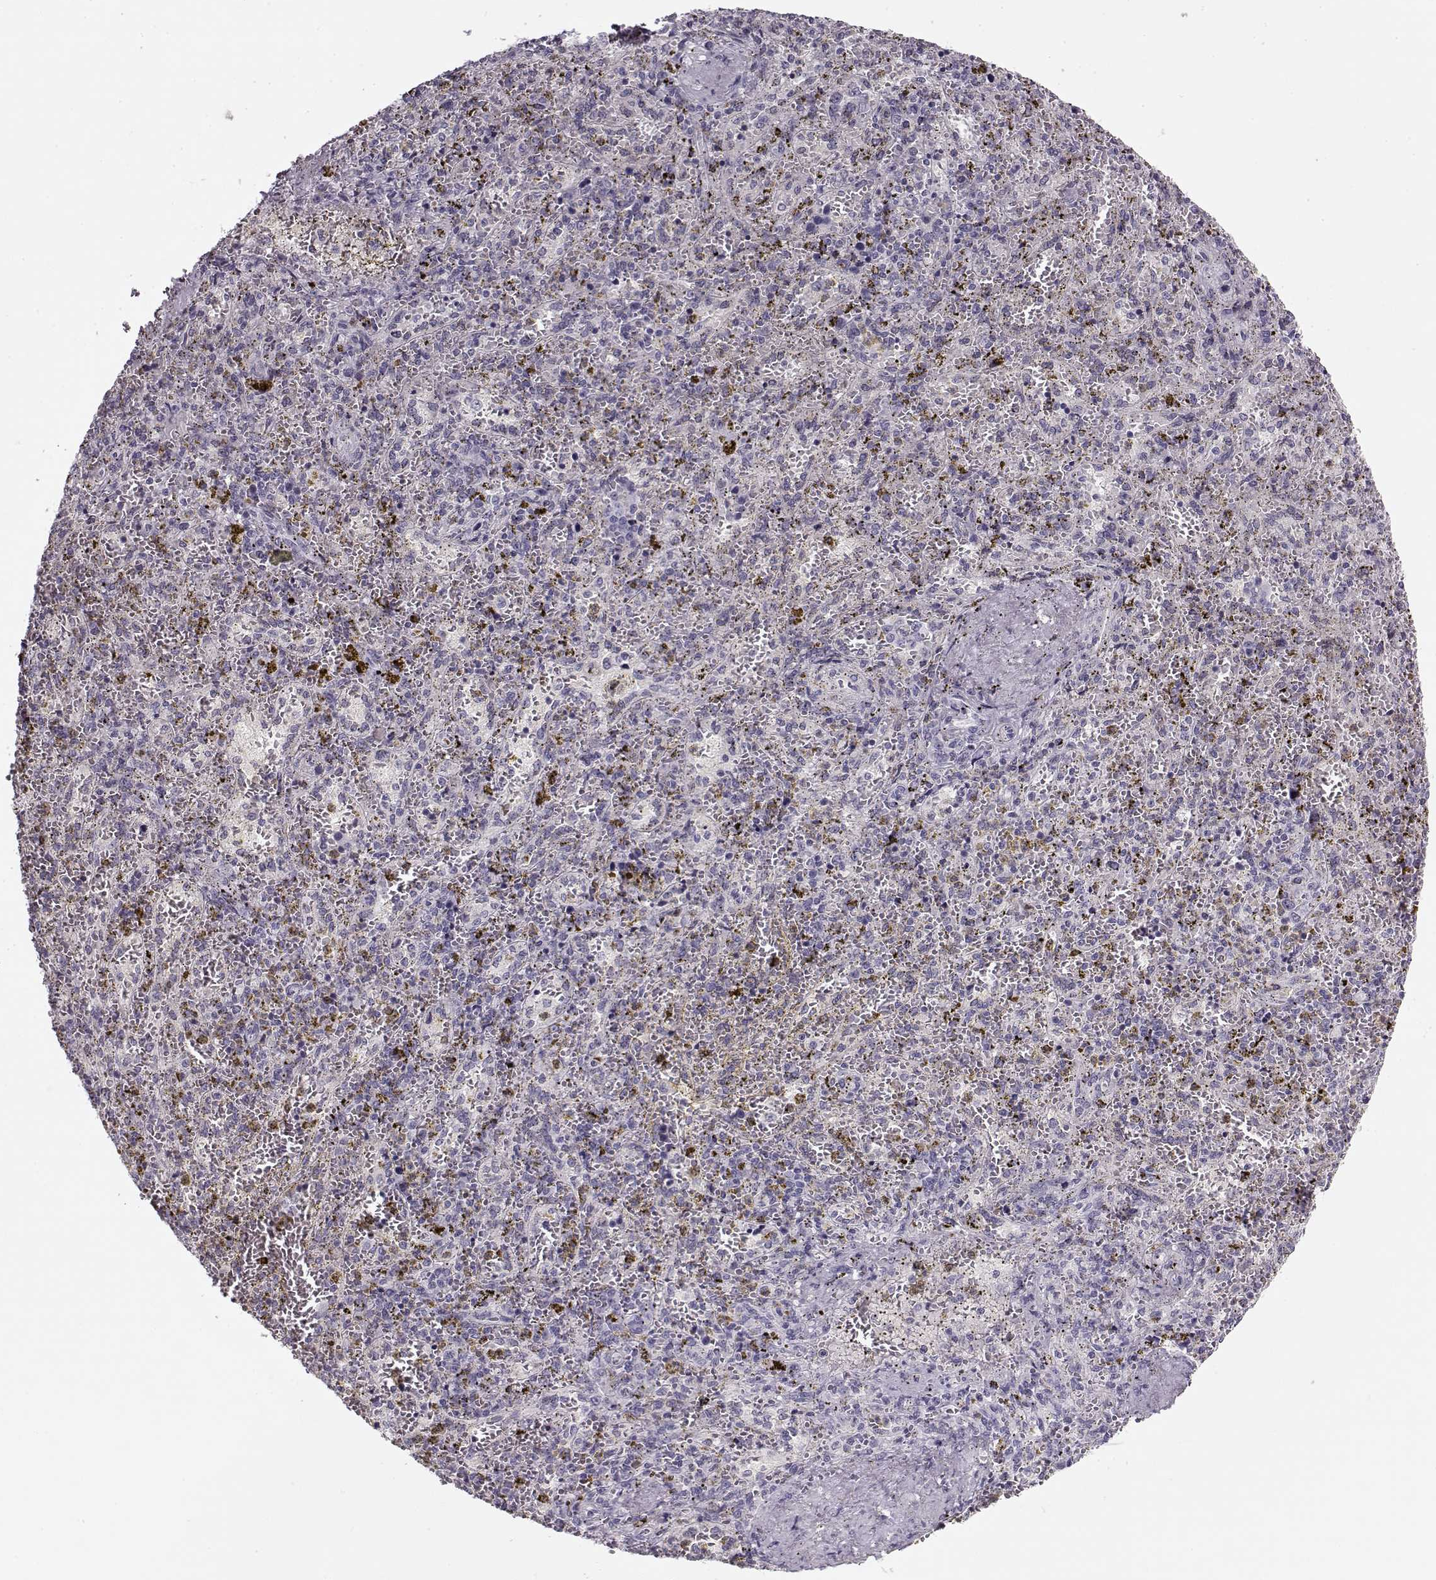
{"staining": {"intensity": "negative", "quantity": "none", "location": "none"}, "tissue": "spleen", "cell_type": "Cells in red pulp", "image_type": "normal", "snomed": [{"axis": "morphology", "description": "Normal tissue, NOS"}, {"axis": "topography", "description": "Spleen"}], "caption": "Immunohistochemistry of unremarkable human spleen demonstrates no staining in cells in red pulp.", "gene": "PNMT", "patient": {"sex": "female", "age": 50}}